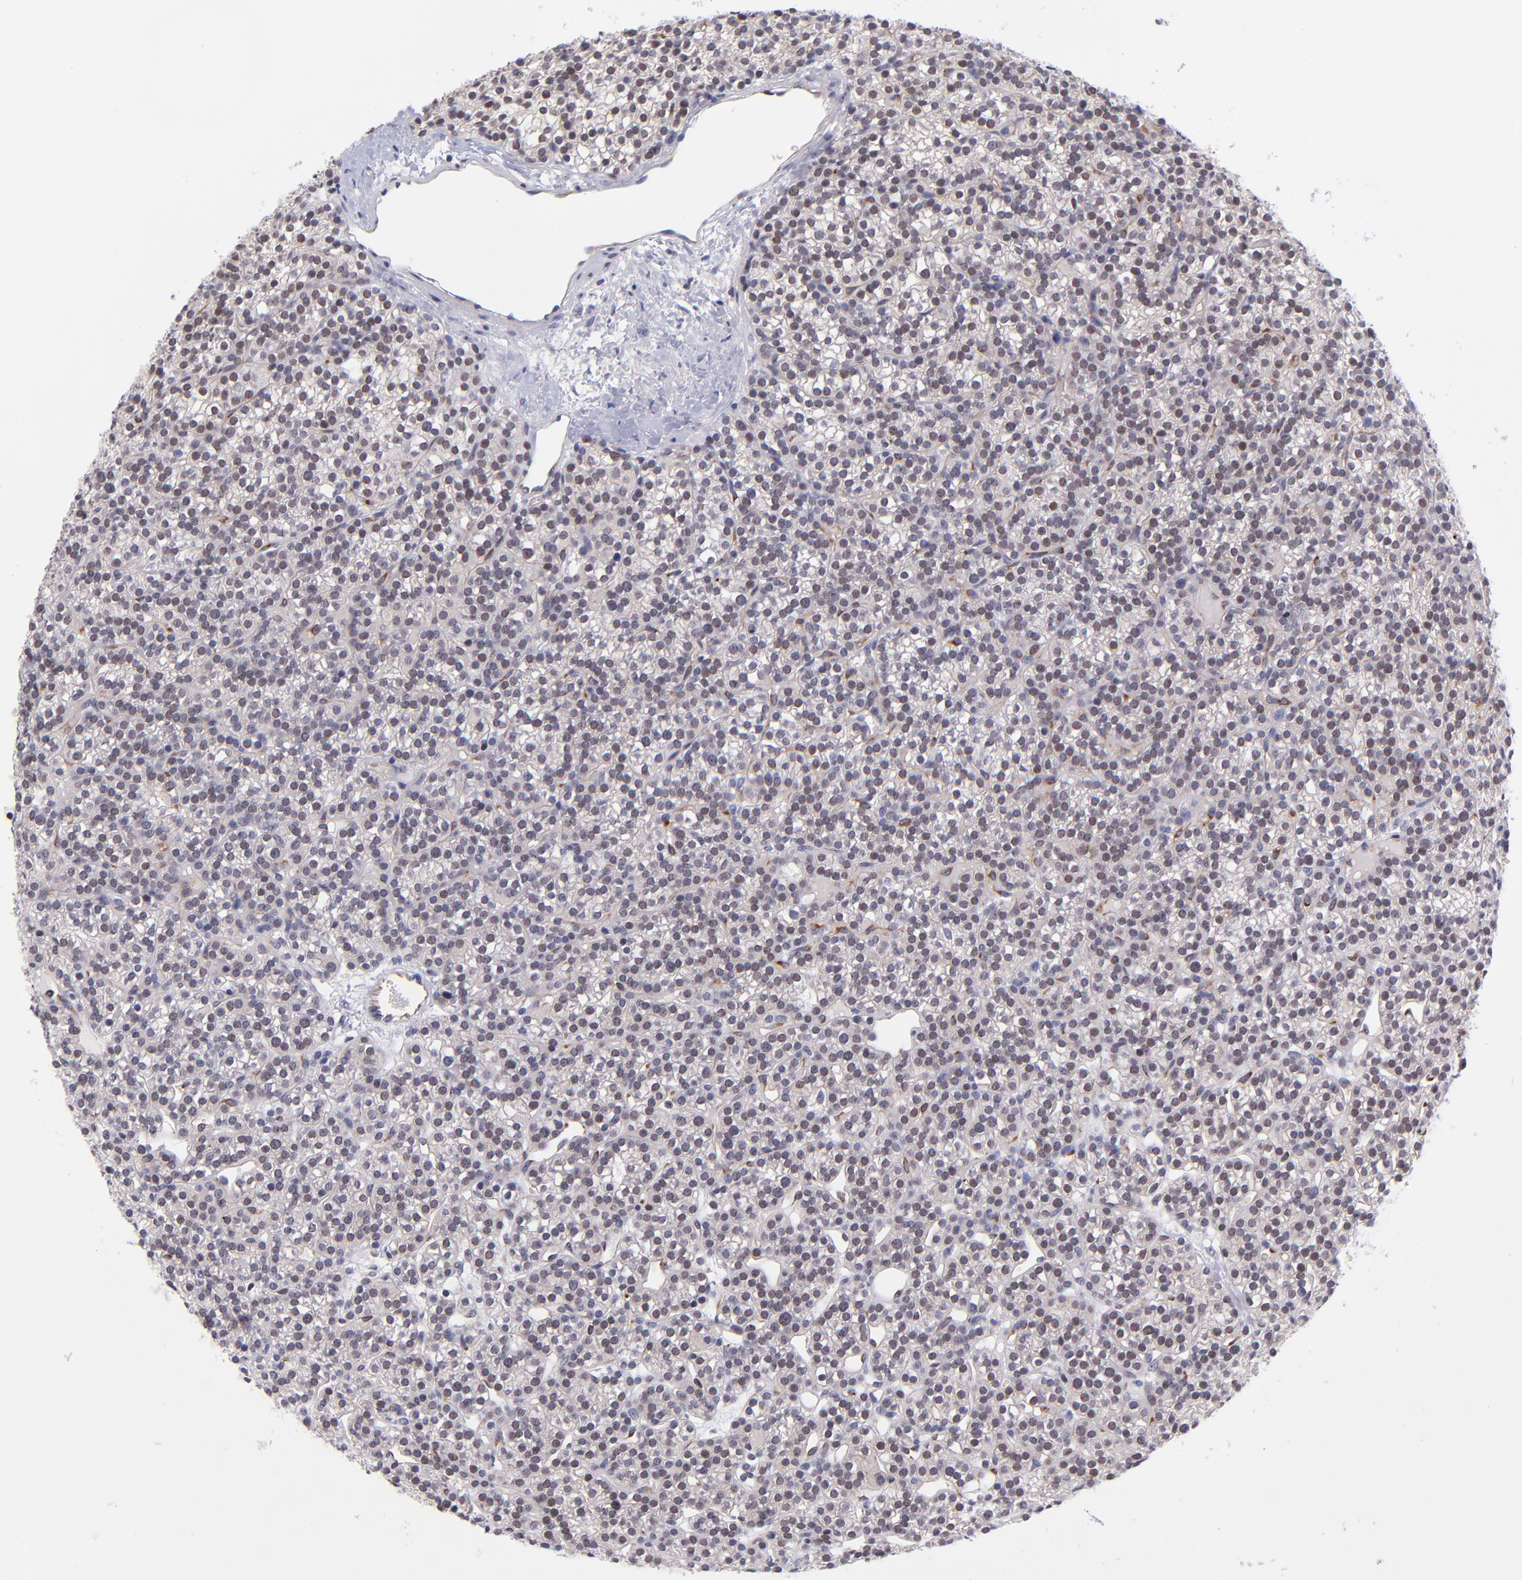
{"staining": {"intensity": "moderate", "quantity": ">75%", "location": "nuclear"}, "tissue": "parathyroid gland", "cell_type": "Glandular cells", "image_type": "normal", "snomed": [{"axis": "morphology", "description": "Normal tissue, NOS"}, {"axis": "topography", "description": "Parathyroid gland"}], "caption": "Immunohistochemical staining of unremarkable human parathyroid gland displays >75% levels of moderate nuclear protein positivity in about >75% of glandular cells.", "gene": "SOX6", "patient": {"sex": "female", "age": 50}}